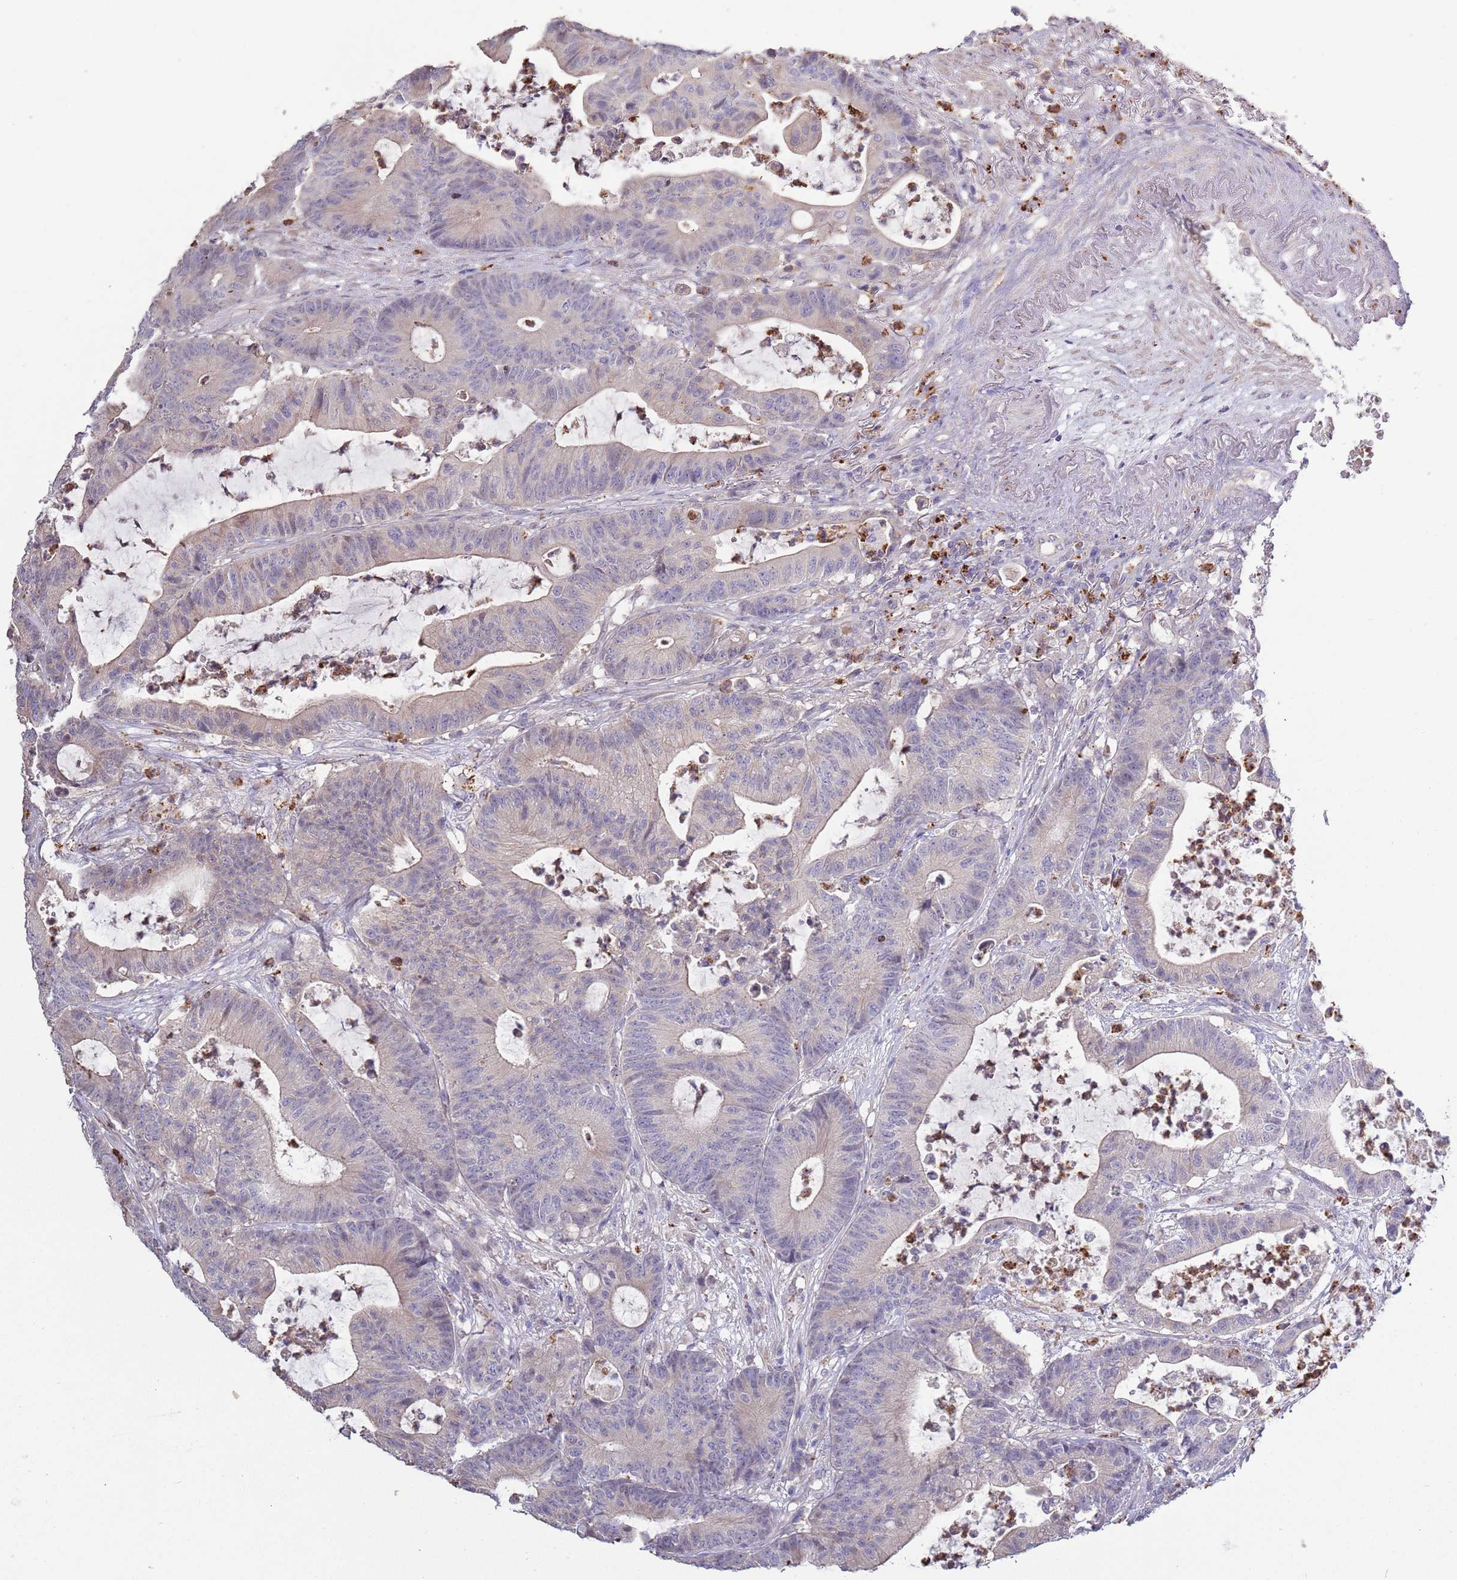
{"staining": {"intensity": "negative", "quantity": "none", "location": "none"}, "tissue": "colorectal cancer", "cell_type": "Tumor cells", "image_type": "cancer", "snomed": [{"axis": "morphology", "description": "Adenocarcinoma, NOS"}, {"axis": "topography", "description": "Colon"}], "caption": "High power microscopy histopathology image of an immunohistochemistry (IHC) image of adenocarcinoma (colorectal), revealing no significant expression in tumor cells.", "gene": "P2RY13", "patient": {"sex": "female", "age": 84}}